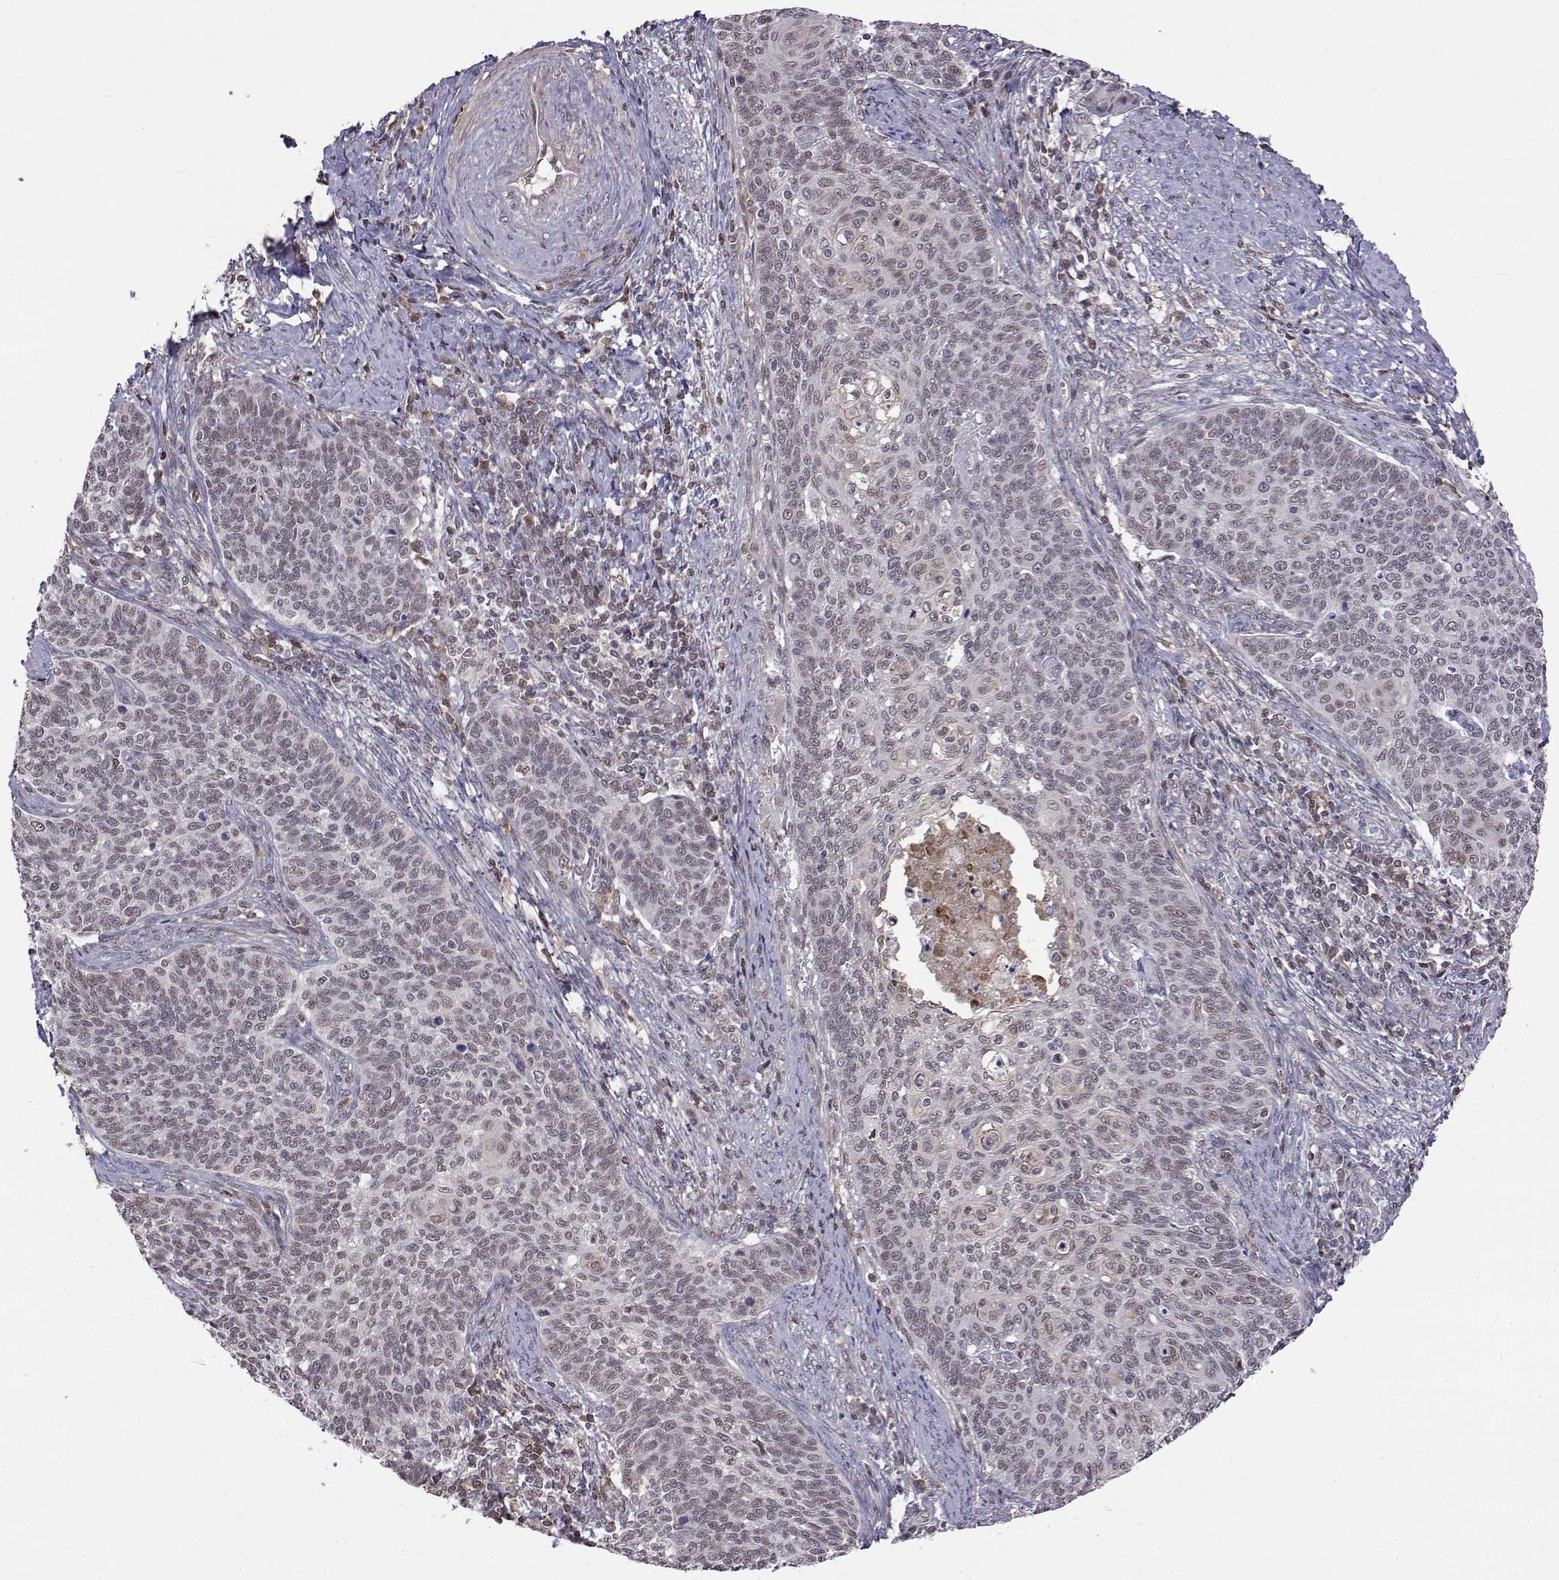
{"staining": {"intensity": "weak", "quantity": "<25%", "location": "nuclear"}, "tissue": "cervical cancer", "cell_type": "Tumor cells", "image_type": "cancer", "snomed": [{"axis": "morphology", "description": "Normal tissue, NOS"}, {"axis": "morphology", "description": "Squamous cell carcinoma, NOS"}, {"axis": "topography", "description": "Cervix"}], "caption": "DAB (3,3'-diaminobenzidine) immunohistochemical staining of human cervical cancer shows no significant expression in tumor cells. (DAB immunohistochemistry with hematoxylin counter stain).", "gene": "ITGA7", "patient": {"sex": "female", "age": 39}}